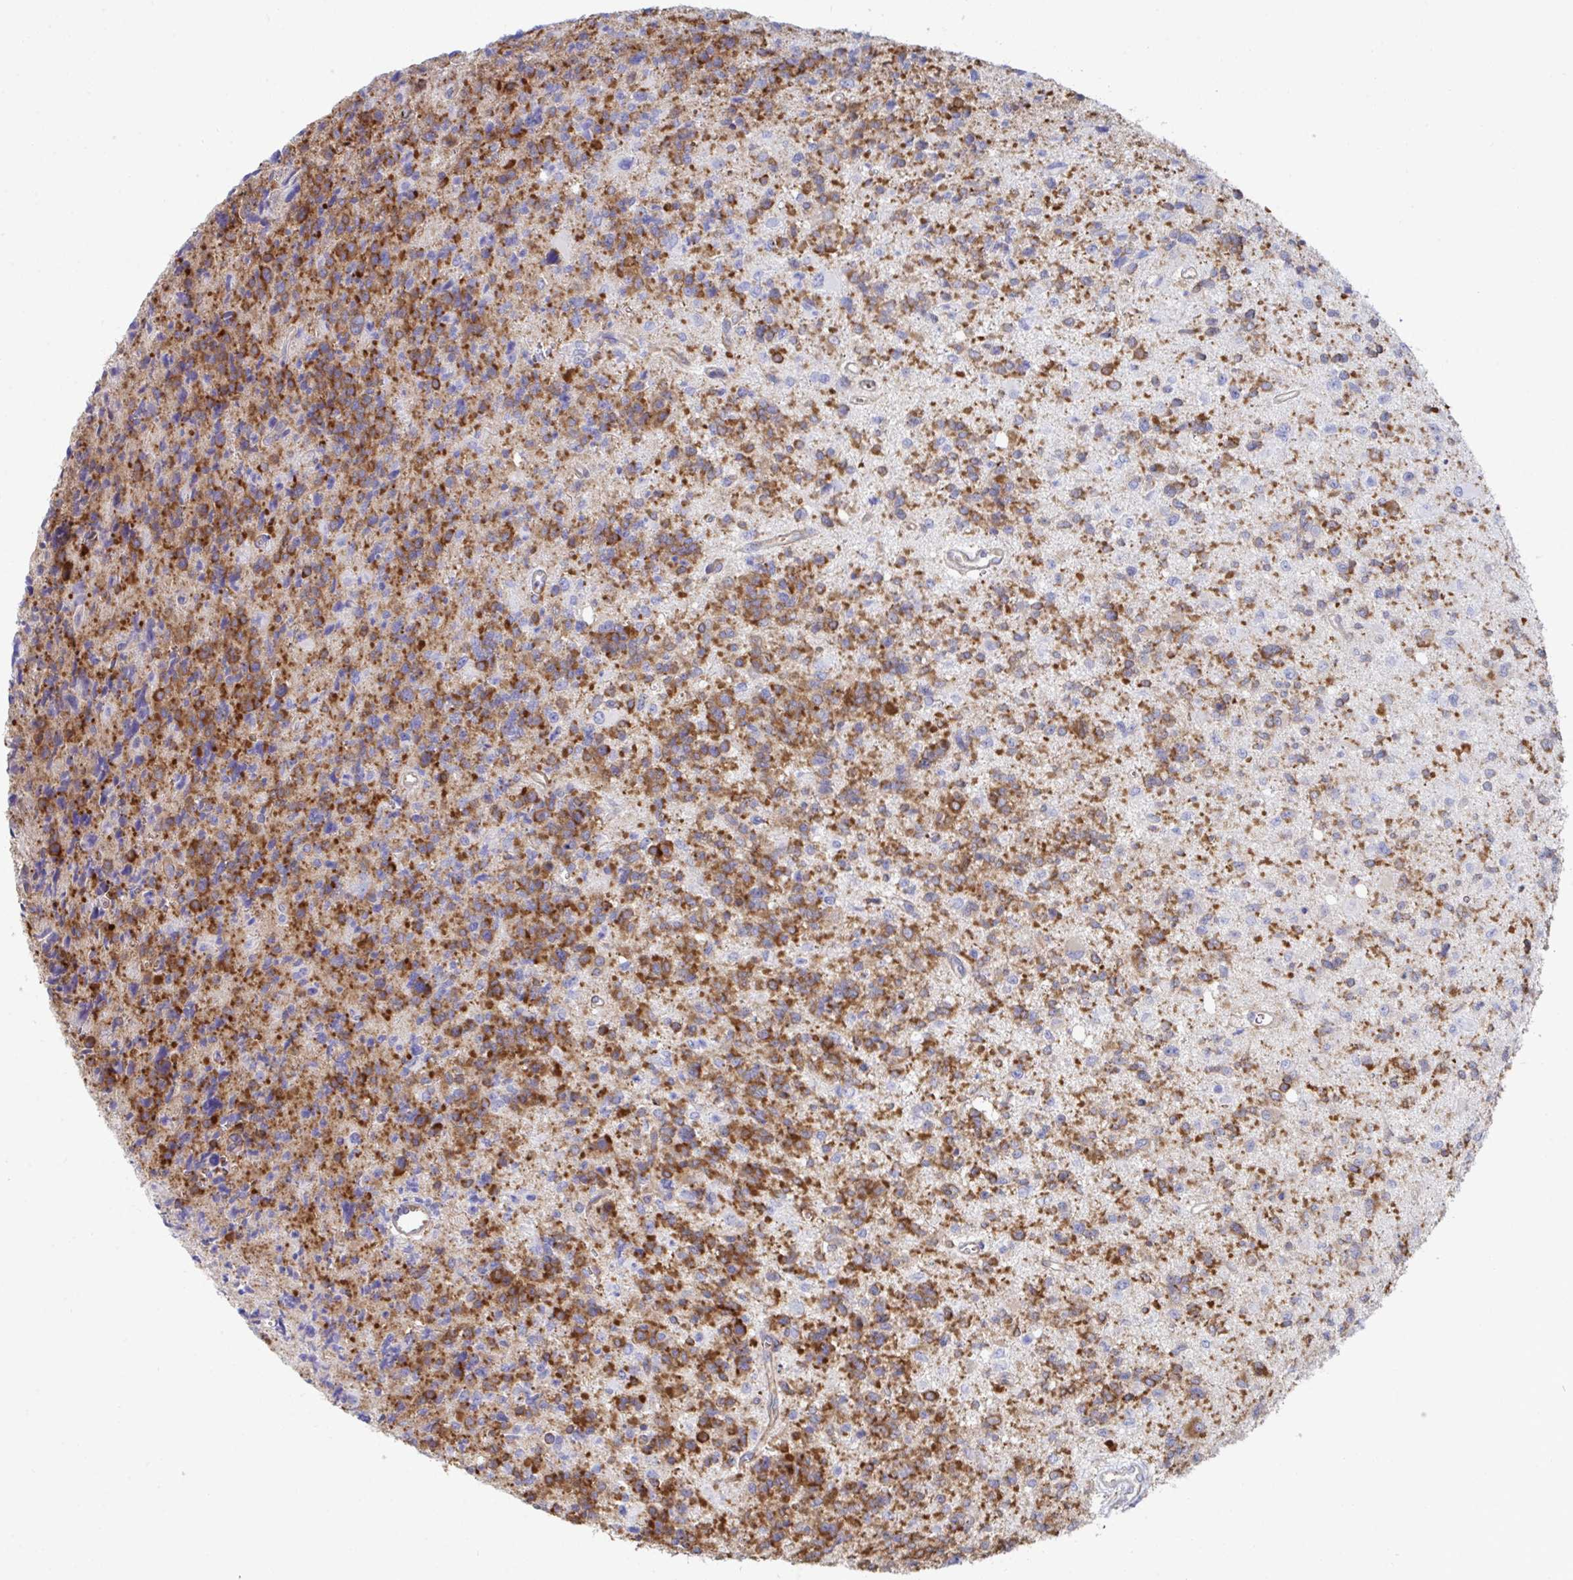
{"staining": {"intensity": "moderate", "quantity": ">75%", "location": "cytoplasmic/membranous"}, "tissue": "glioma", "cell_type": "Tumor cells", "image_type": "cancer", "snomed": [{"axis": "morphology", "description": "Glioma, malignant, High grade"}, {"axis": "topography", "description": "Brain"}], "caption": "Malignant glioma (high-grade) stained for a protein (brown) exhibits moderate cytoplasmic/membranous positive staining in about >75% of tumor cells.", "gene": "WNK1", "patient": {"sex": "male", "age": 29}}